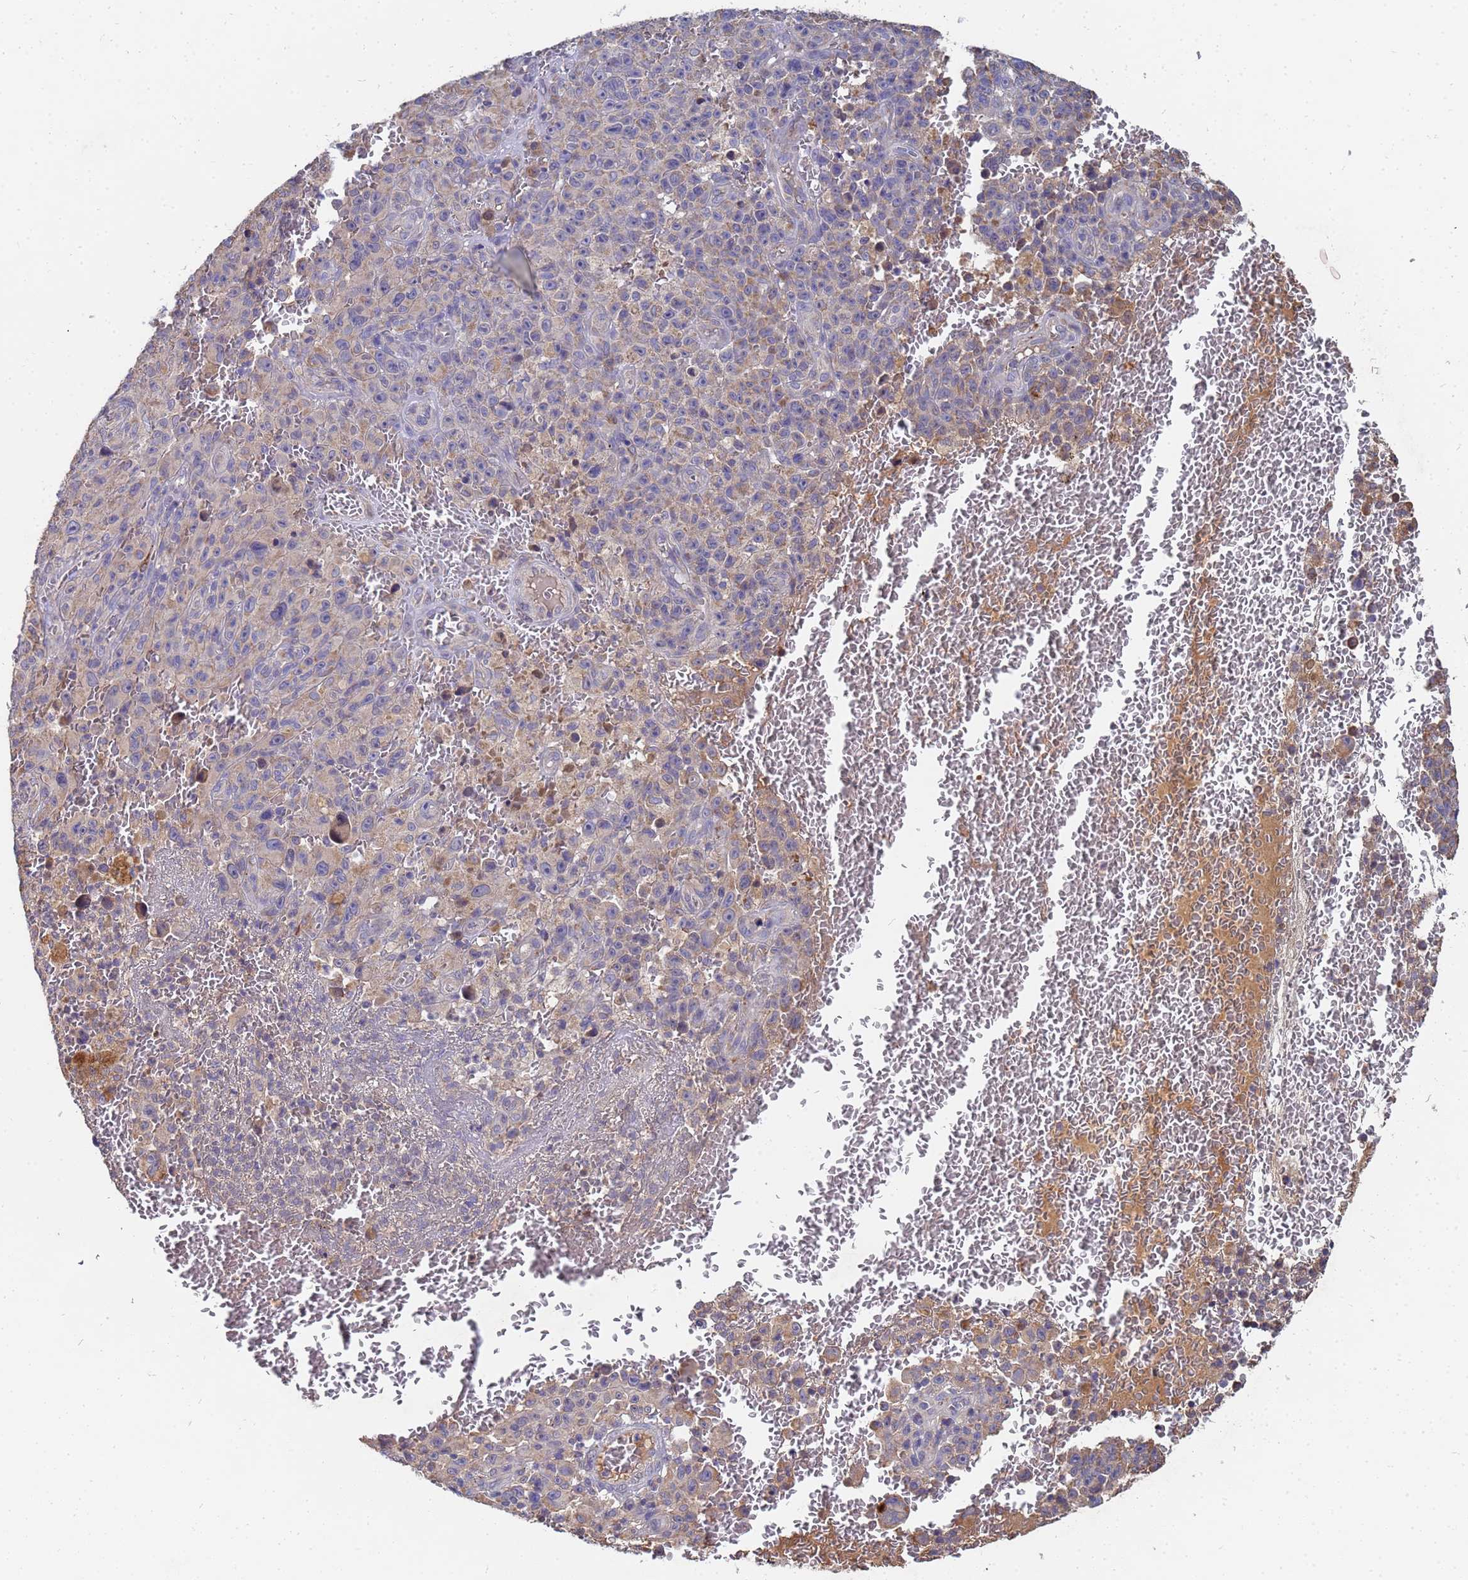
{"staining": {"intensity": "negative", "quantity": "none", "location": "none"}, "tissue": "melanoma", "cell_type": "Tumor cells", "image_type": "cancer", "snomed": [{"axis": "morphology", "description": "Malignant melanoma, NOS"}, {"axis": "topography", "description": "Skin"}], "caption": "High magnification brightfield microscopy of malignant melanoma stained with DAB (brown) and counterstained with hematoxylin (blue): tumor cells show no significant staining. (DAB (3,3'-diaminobenzidine) IHC with hematoxylin counter stain).", "gene": "C5orf34", "patient": {"sex": "female", "age": 82}}